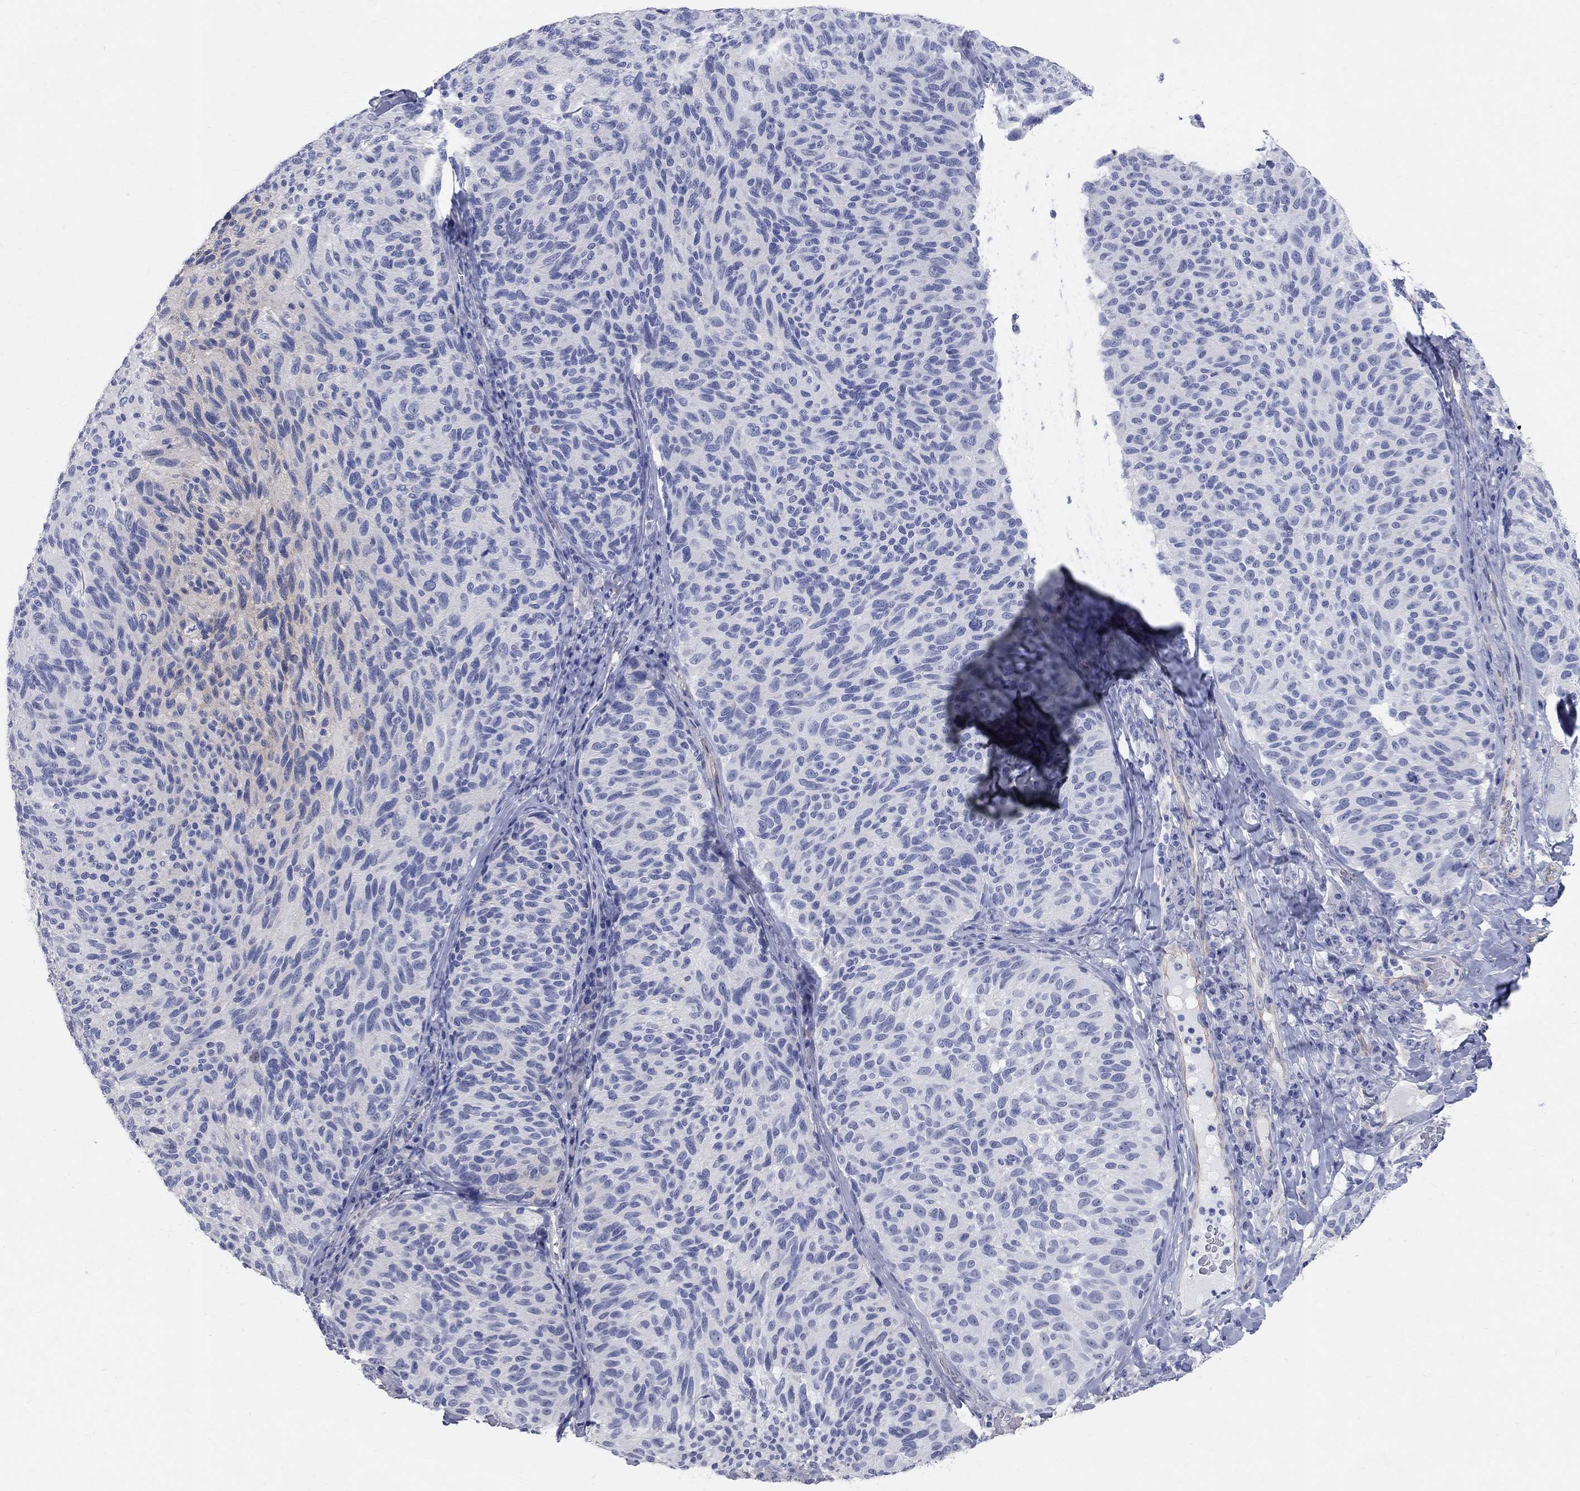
{"staining": {"intensity": "negative", "quantity": "none", "location": "none"}, "tissue": "melanoma", "cell_type": "Tumor cells", "image_type": "cancer", "snomed": [{"axis": "morphology", "description": "Malignant melanoma, NOS"}, {"axis": "topography", "description": "Skin"}], "caption": "There is no significant staining in tumor cells of malignant melanoma.", "gene": "AOX1", "patient": {"sex": "female", "age": 73}}